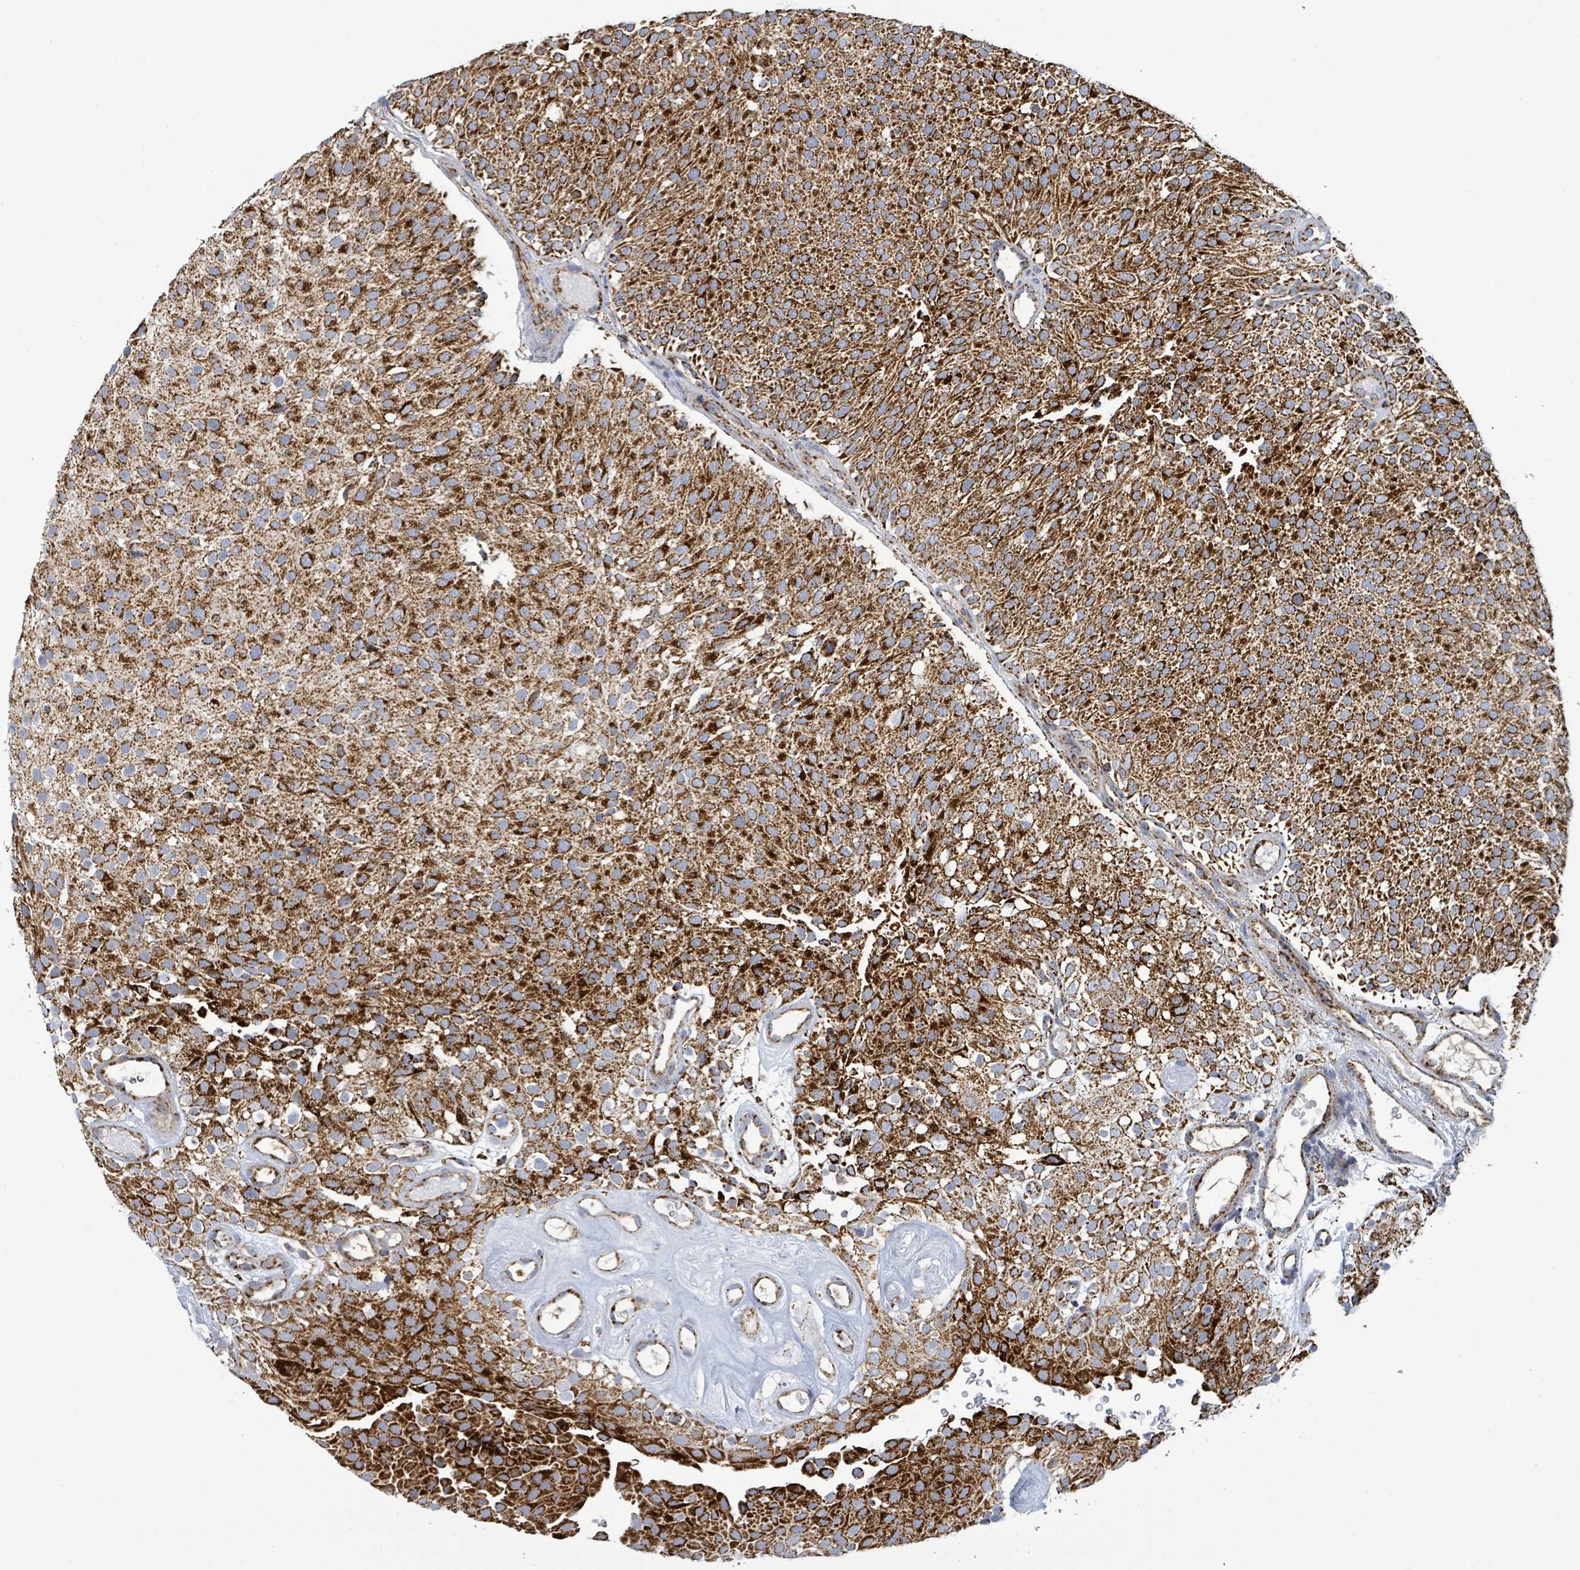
{"staining": {"intensity": "strong", "quantity": ">75%", "location": "cytoplasmic/membranous"}, "tissue": "urothelial cancer", "cell_type": "Tumor cells", "image_type": "cancer", "snomed": [{"axis": "morphology", "description": "Urothelial carcinoma, Low grade"}, {"axis": "topography", "description": "Urinary bladder"}], "caption": "Human urothelial carcinoma (low-grade) stained with a protein marker demonstrates strong staining in tumor cells.", "gene": "SUCLG2", "patient": {"sex": "male", "age": 78}}